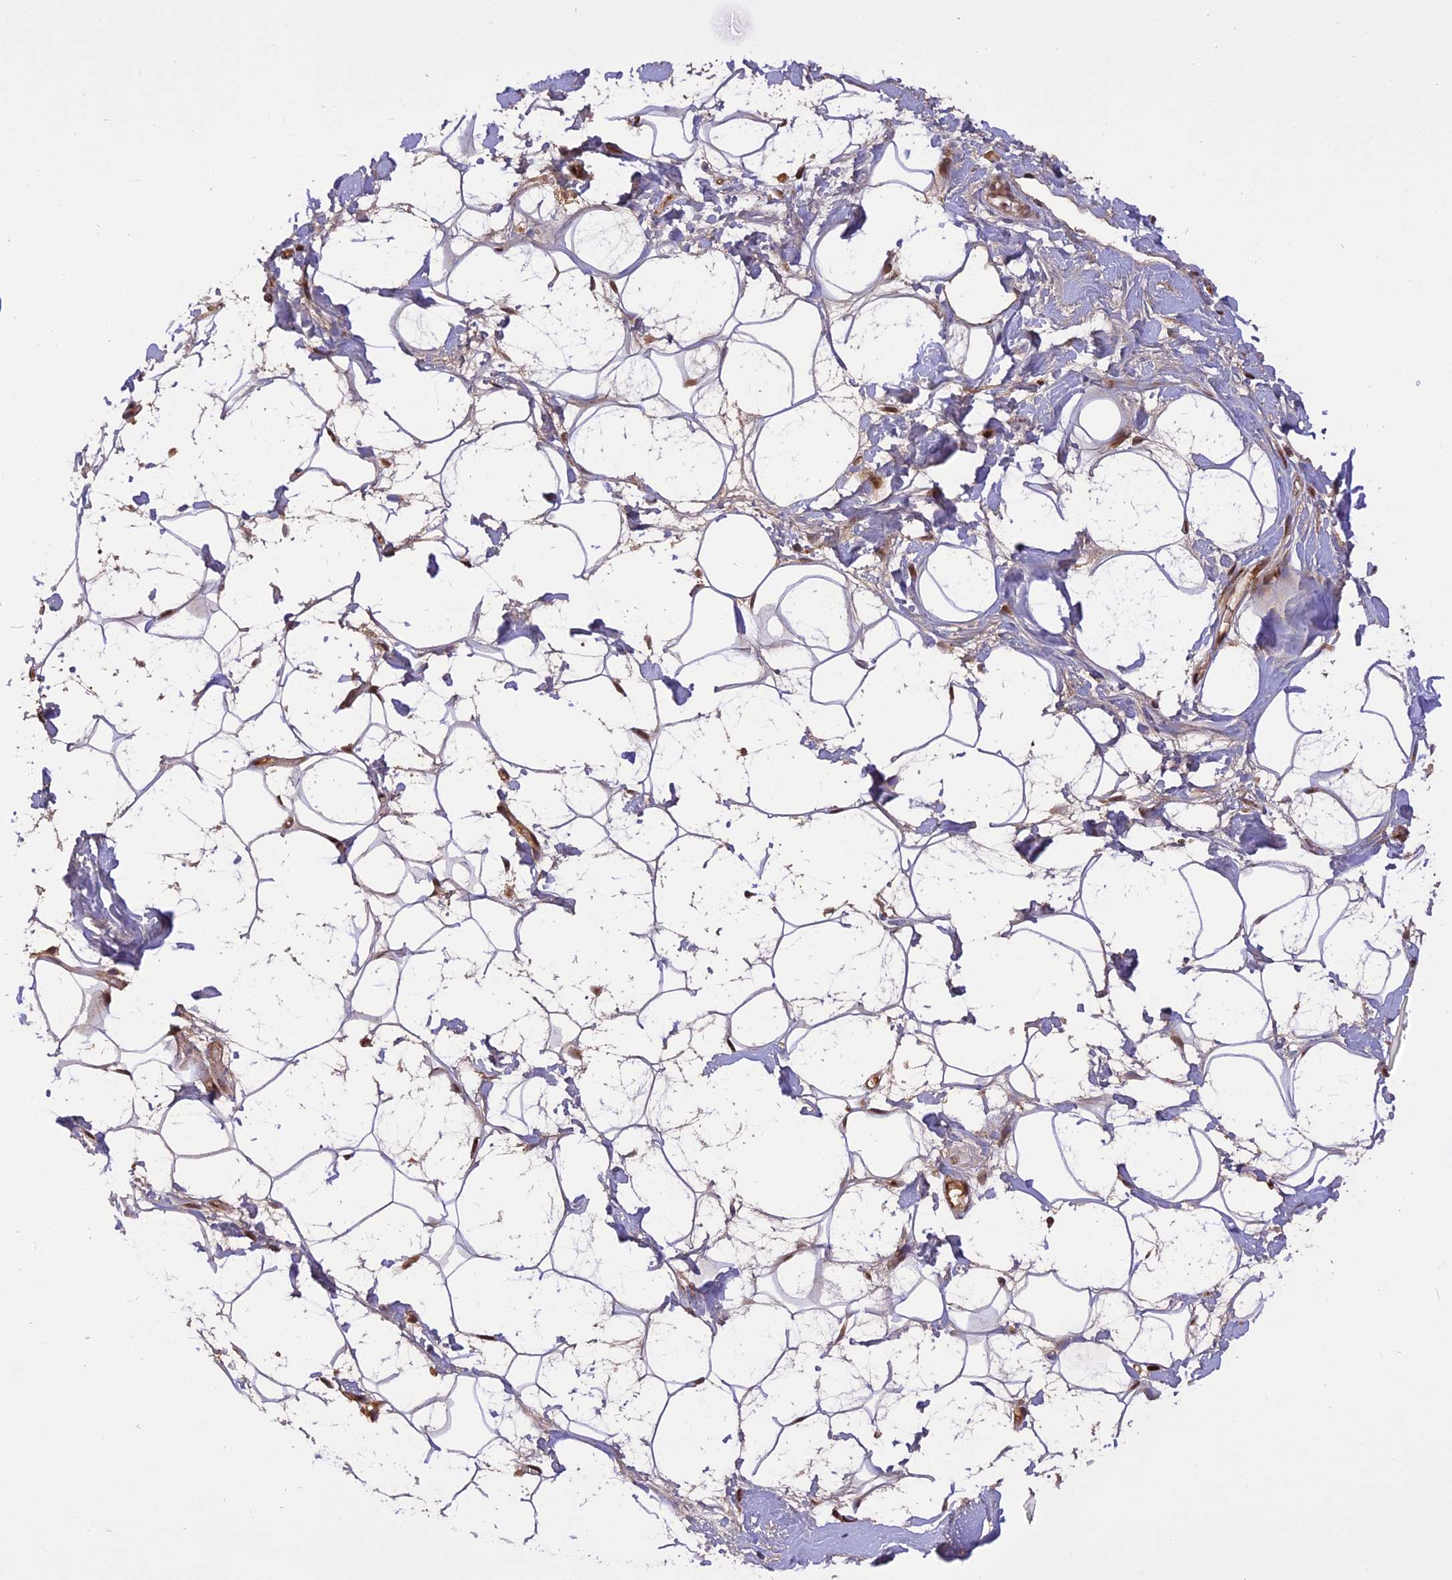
{"staining": {"intensity": "negative", "quantity": "none", "location": "none"}, "tissue": "adipose tissue", "cell_type": "Adipocytes", "image_type": "normal", "snomed": [{"axis": "morphology", "description": "Normal tissue, NOS"}, {"axis": "topography", "description": "Breast"}], "caption": "Immunohistochemistry photomicrograph of unremarkable adipose tissue: human adipose tissue stained with DAB reveals no significant protein staining in adipocytes. (IHC, brightfield microscopy, high magnification).", "gene": "MICALL1", "patient": {"sex": "female", "age": 26}}